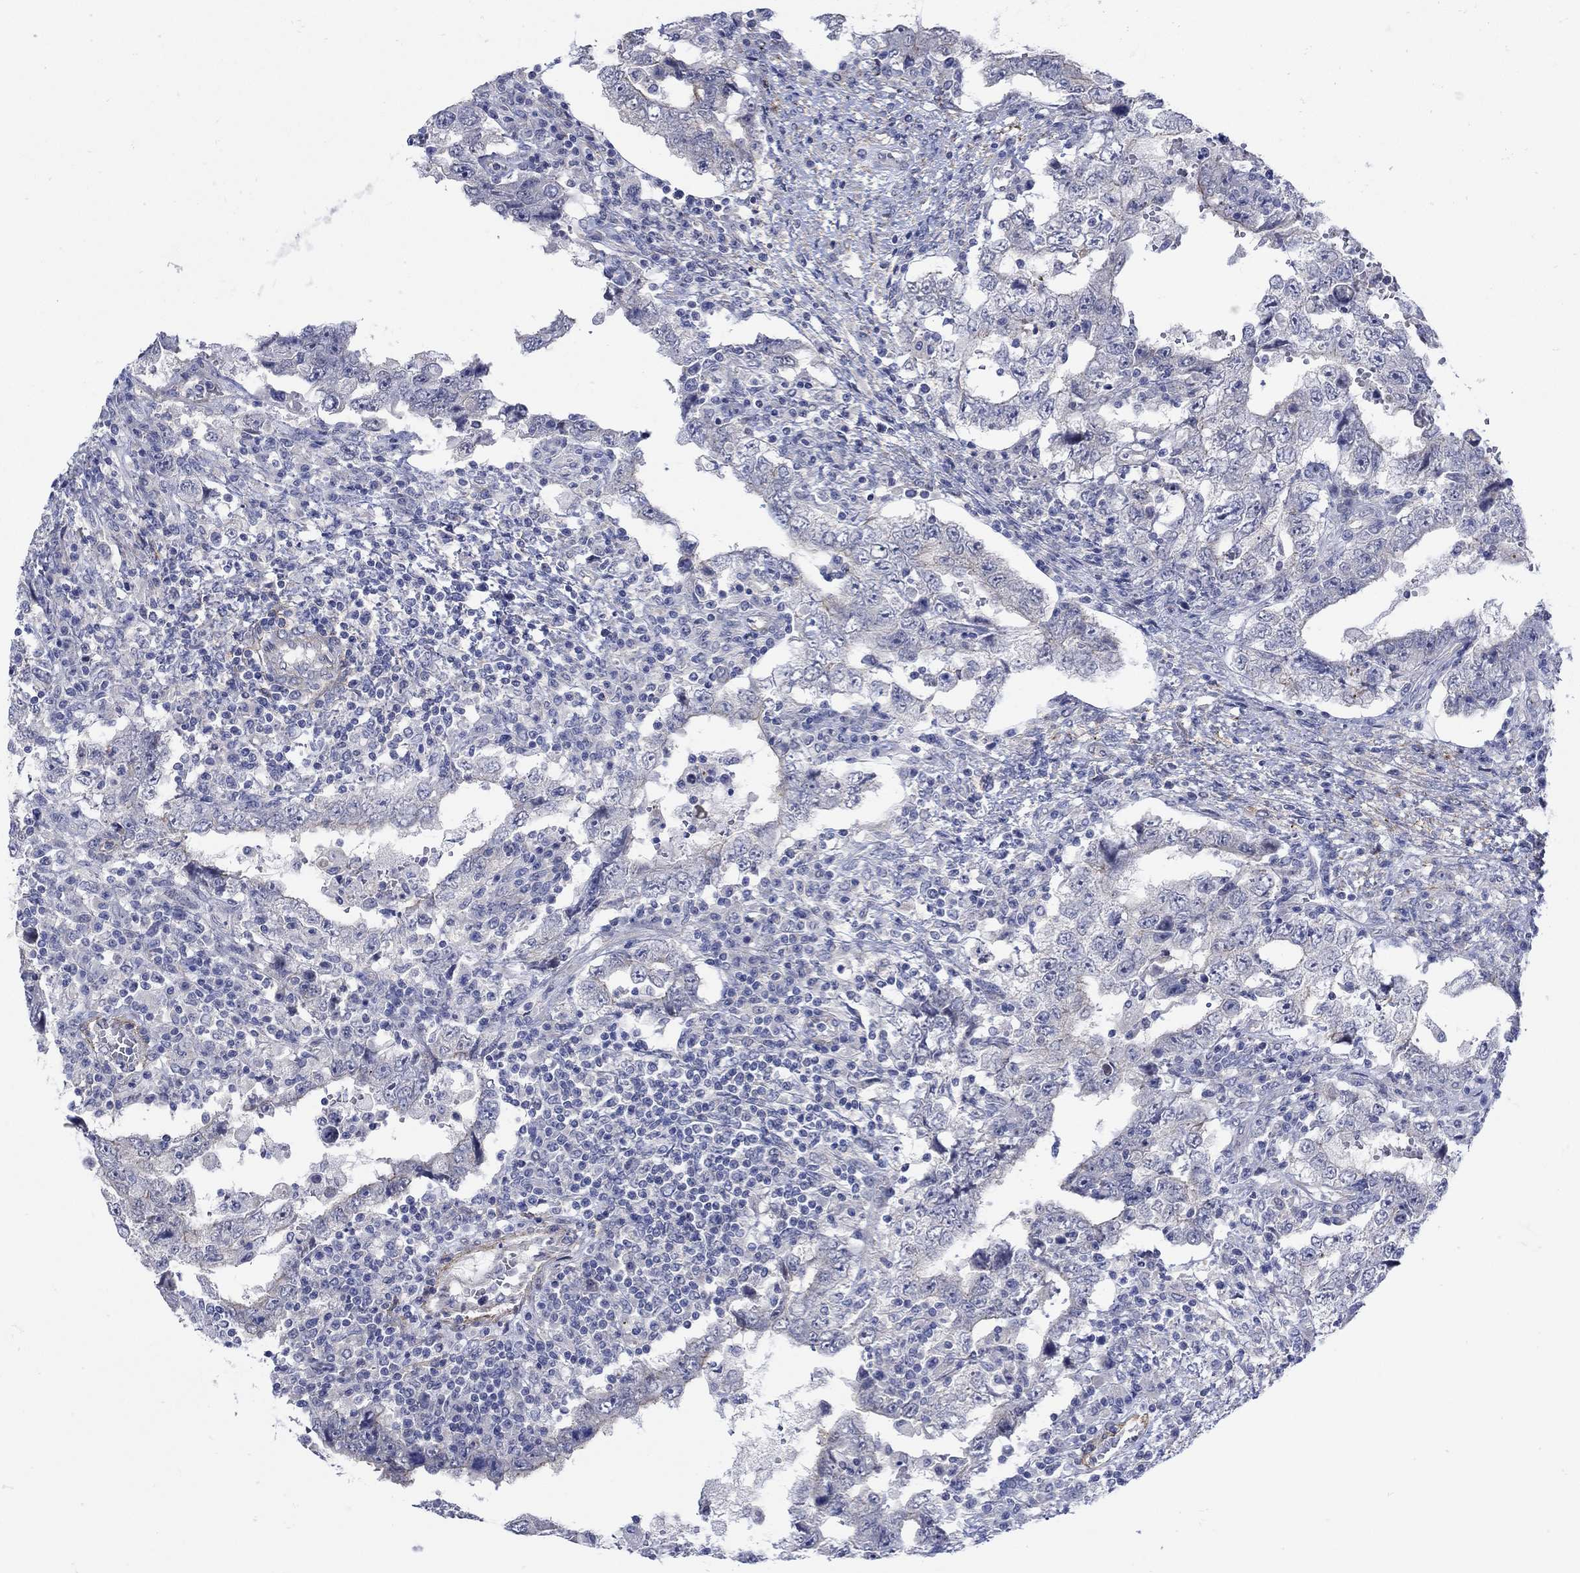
{"staining": {"intensity": "weak", "quantity": "<25%", "location": "cytoplasmic/membranous"}, "tissue": "testis cancer", "cell_type": "Tumor cells", "image_type": "cancer", "snomed": [{"axis": "morphology", "description": "Carcinoma, Embryonal, NOS"}, {"axis": "topography", "description": "Testis"}], "caption": "The immunohistochemistry photomicrograph has no significant expression in tumor cells of testis embryonal carcinoma tissue.", "gene": "SCN7A", "patient": {"sex": "male", "age": 26}}